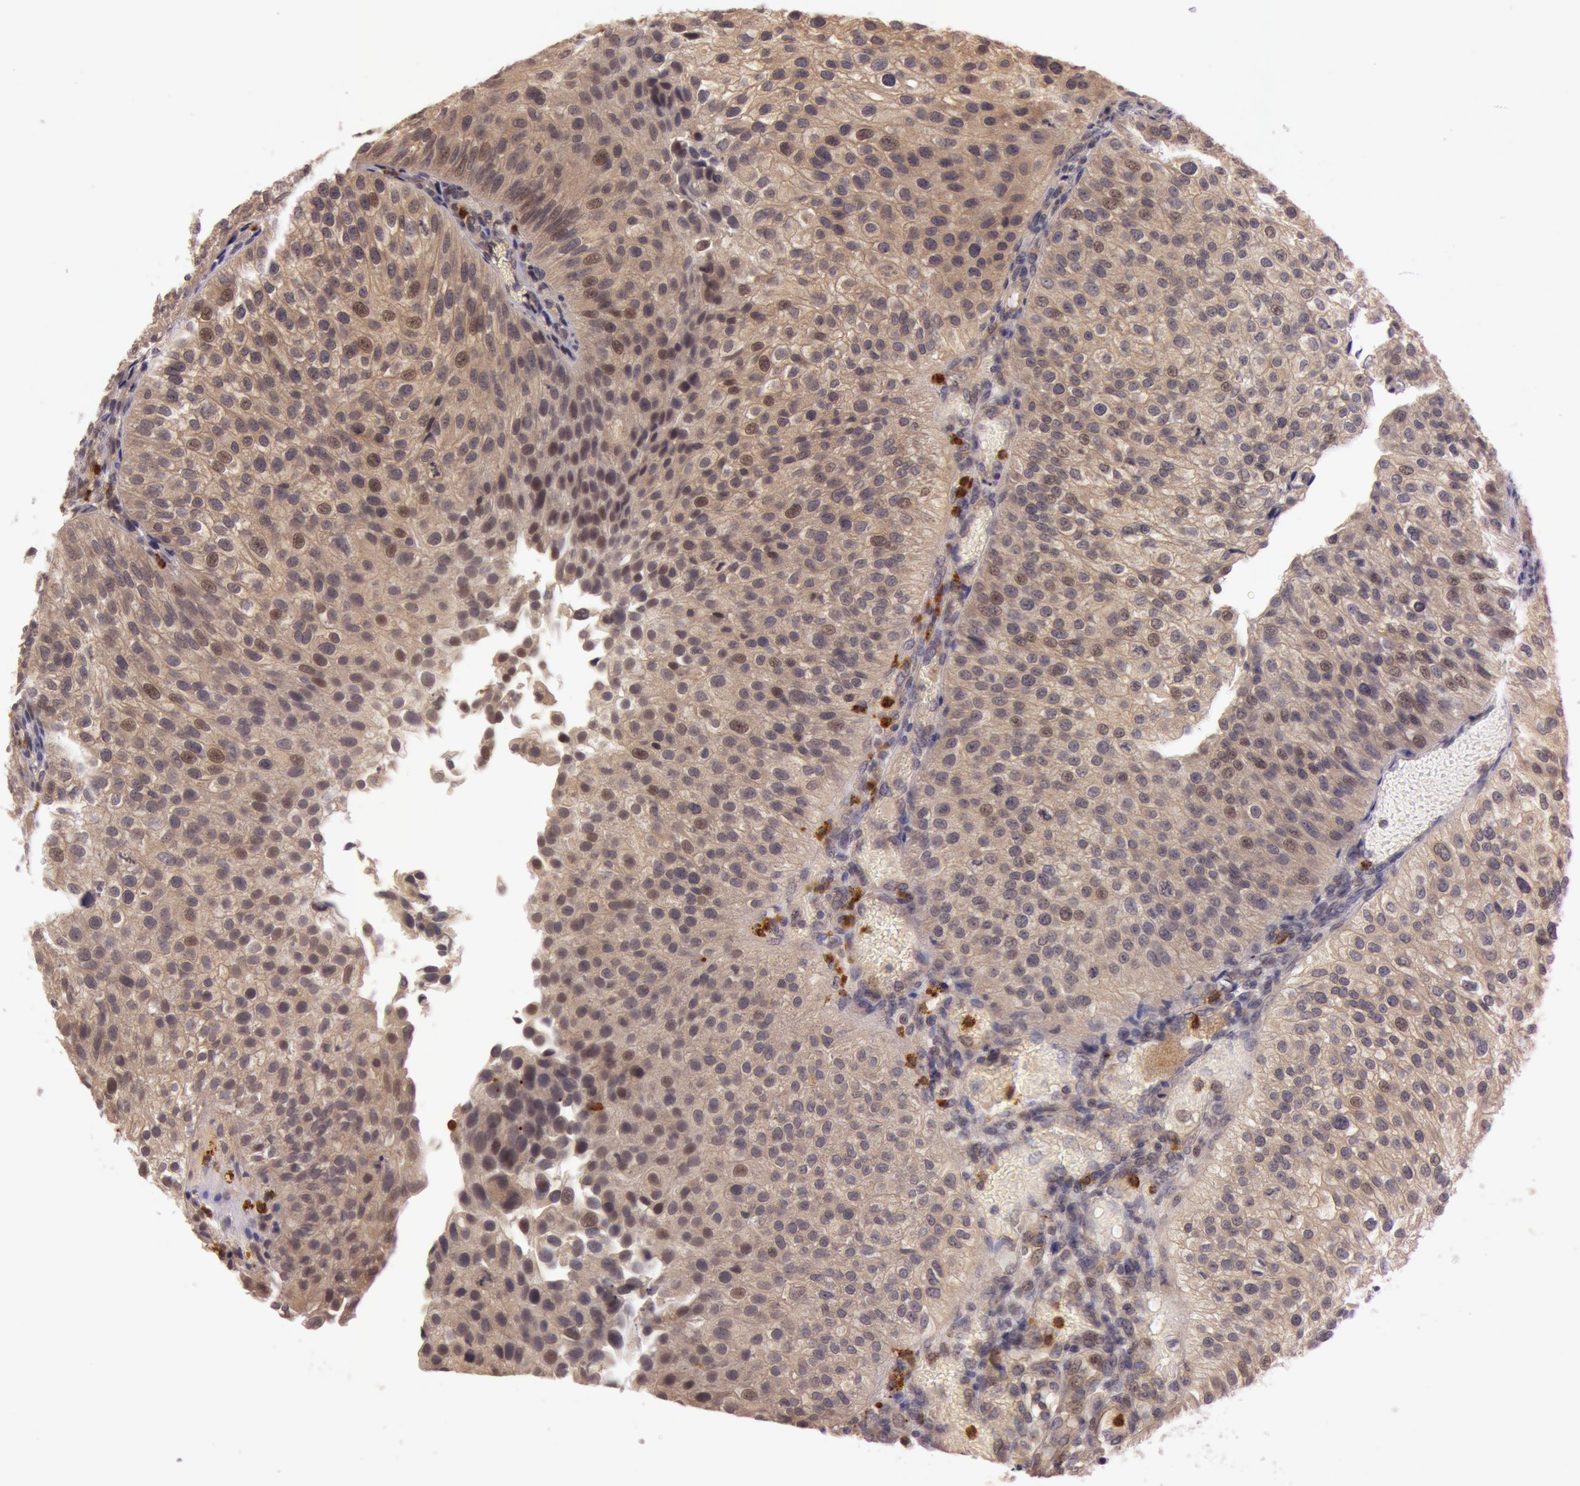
{"staining": {"intensity": "moderate", "quantity": ">75%", "location": "cytoplasmic/membranous"}, "tissue": "urothelial cancer", "cell_type": "Tumor cells", "image_type": "cancer", "snomed": [{"axis": "morphology", "description": "Urothelial carcinoma, Low grade"}, {"axis": "topography", "description": "Urinary bladder"}], "caption": "Urothelial cancer stained with DAB (3,3'-diaminobenzidine) immunohistochemistry (IHC) demonstrates medium levels of moderate cytoplasmic/membranous positivity in approximately >75% of tumor cells.", "gene": "ATG2B", "patient": {"sex": "female", "age": 89}}